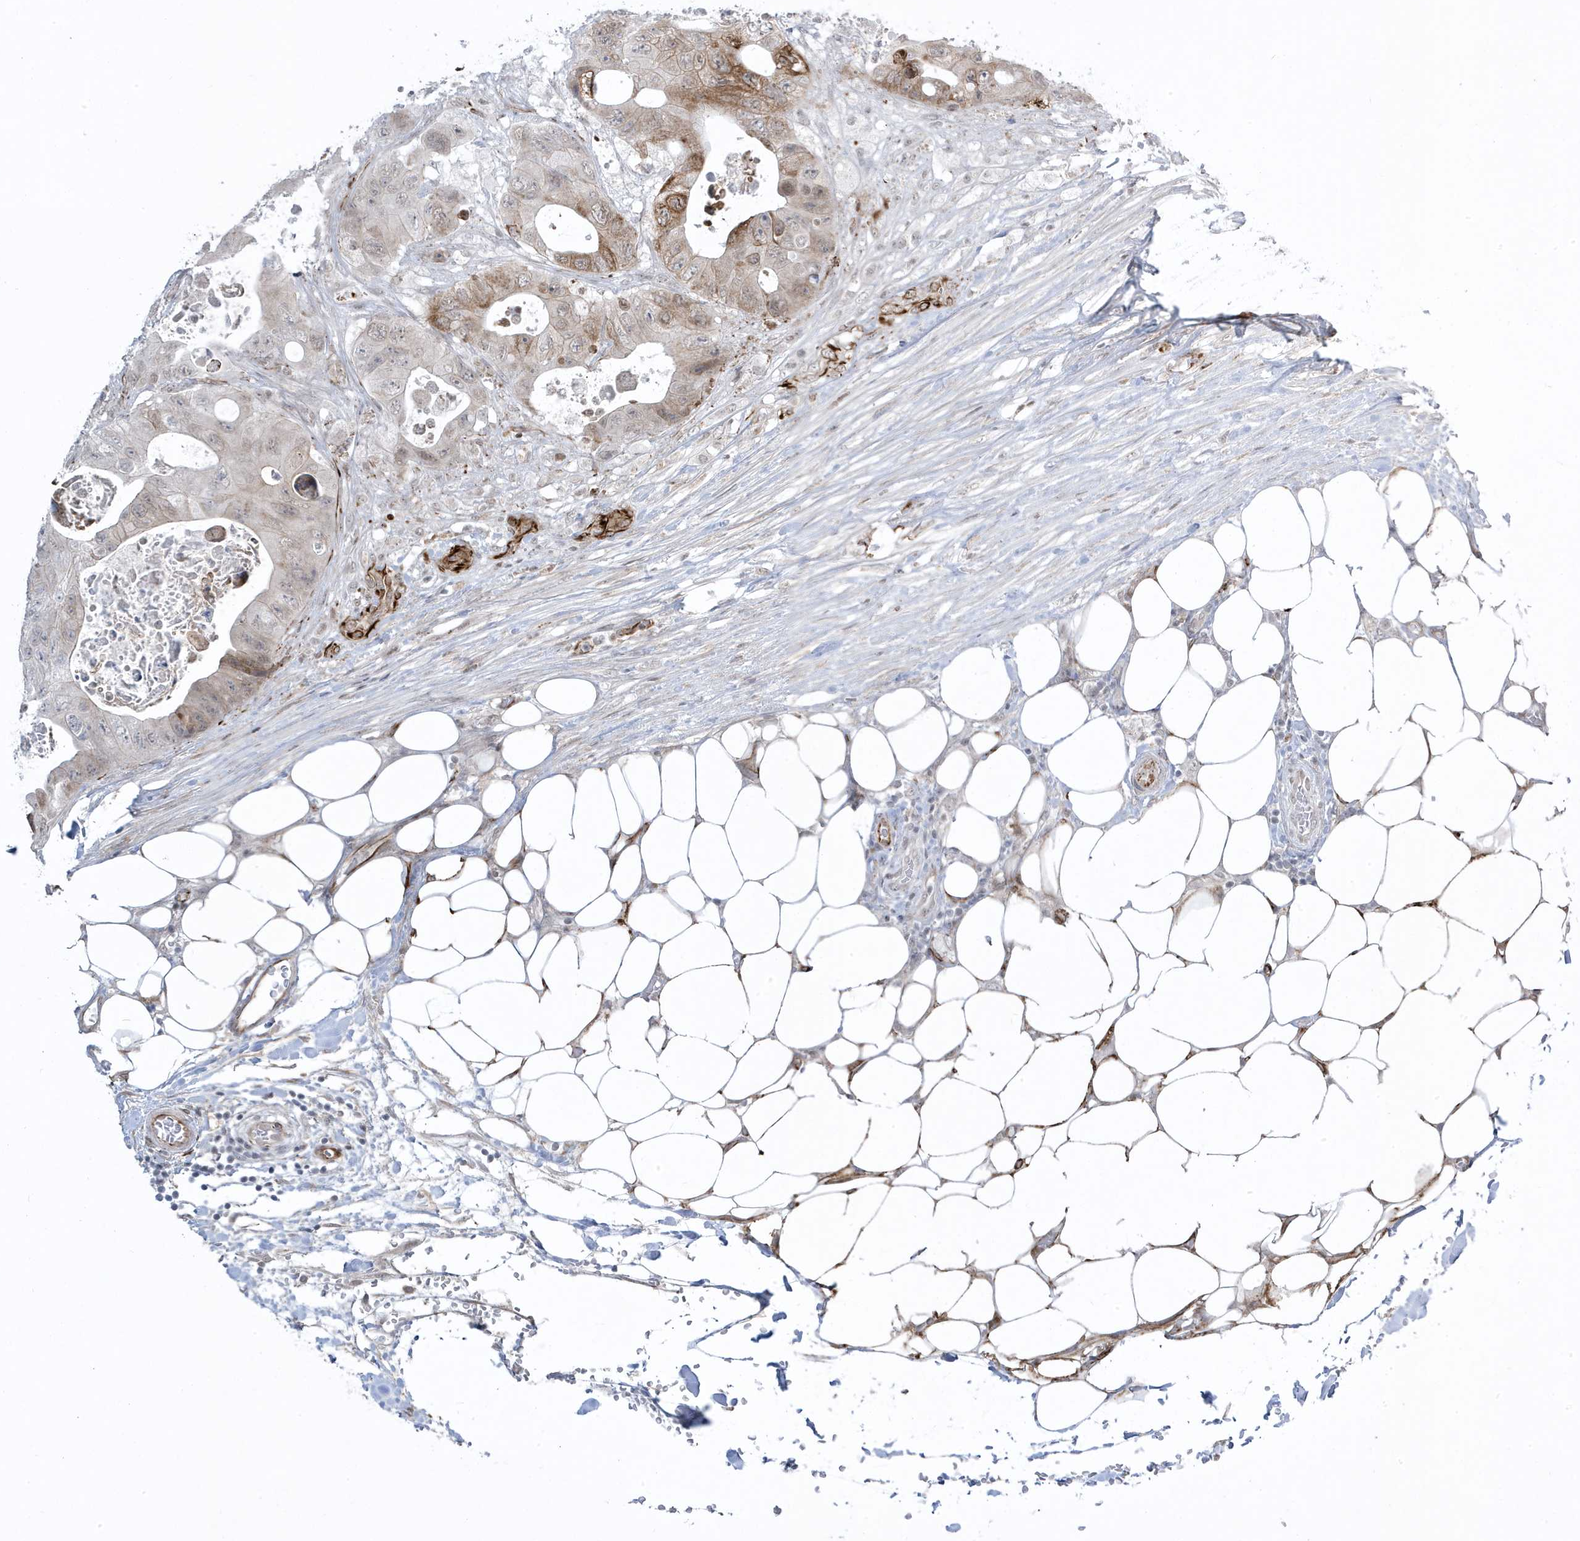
{"staining": {"intensity": "moderate", "quantity": ">75%", "location": "cytoplasmic/membranous,nuclear"}, "tissue": "colorectal cancer", "cell_type": "Tumor cells", "image_type": "cancer", "snomed": [{"axis": "morphology", "description": "Adenocarcinoma, NOS"}, {"axis": "topography", "description": "Colon"}], "caption": "DAB (3,3'-diaminobenzidine) immunohistochemical staining of human adenocarcinoma (colorectal) shows moderate cytoplasmic/membranous and nuclear protein expression in approximately >75% of tumor cells.", "gene": "ADAMTSL3", "patient": {"sex": "female", "age": 46}}